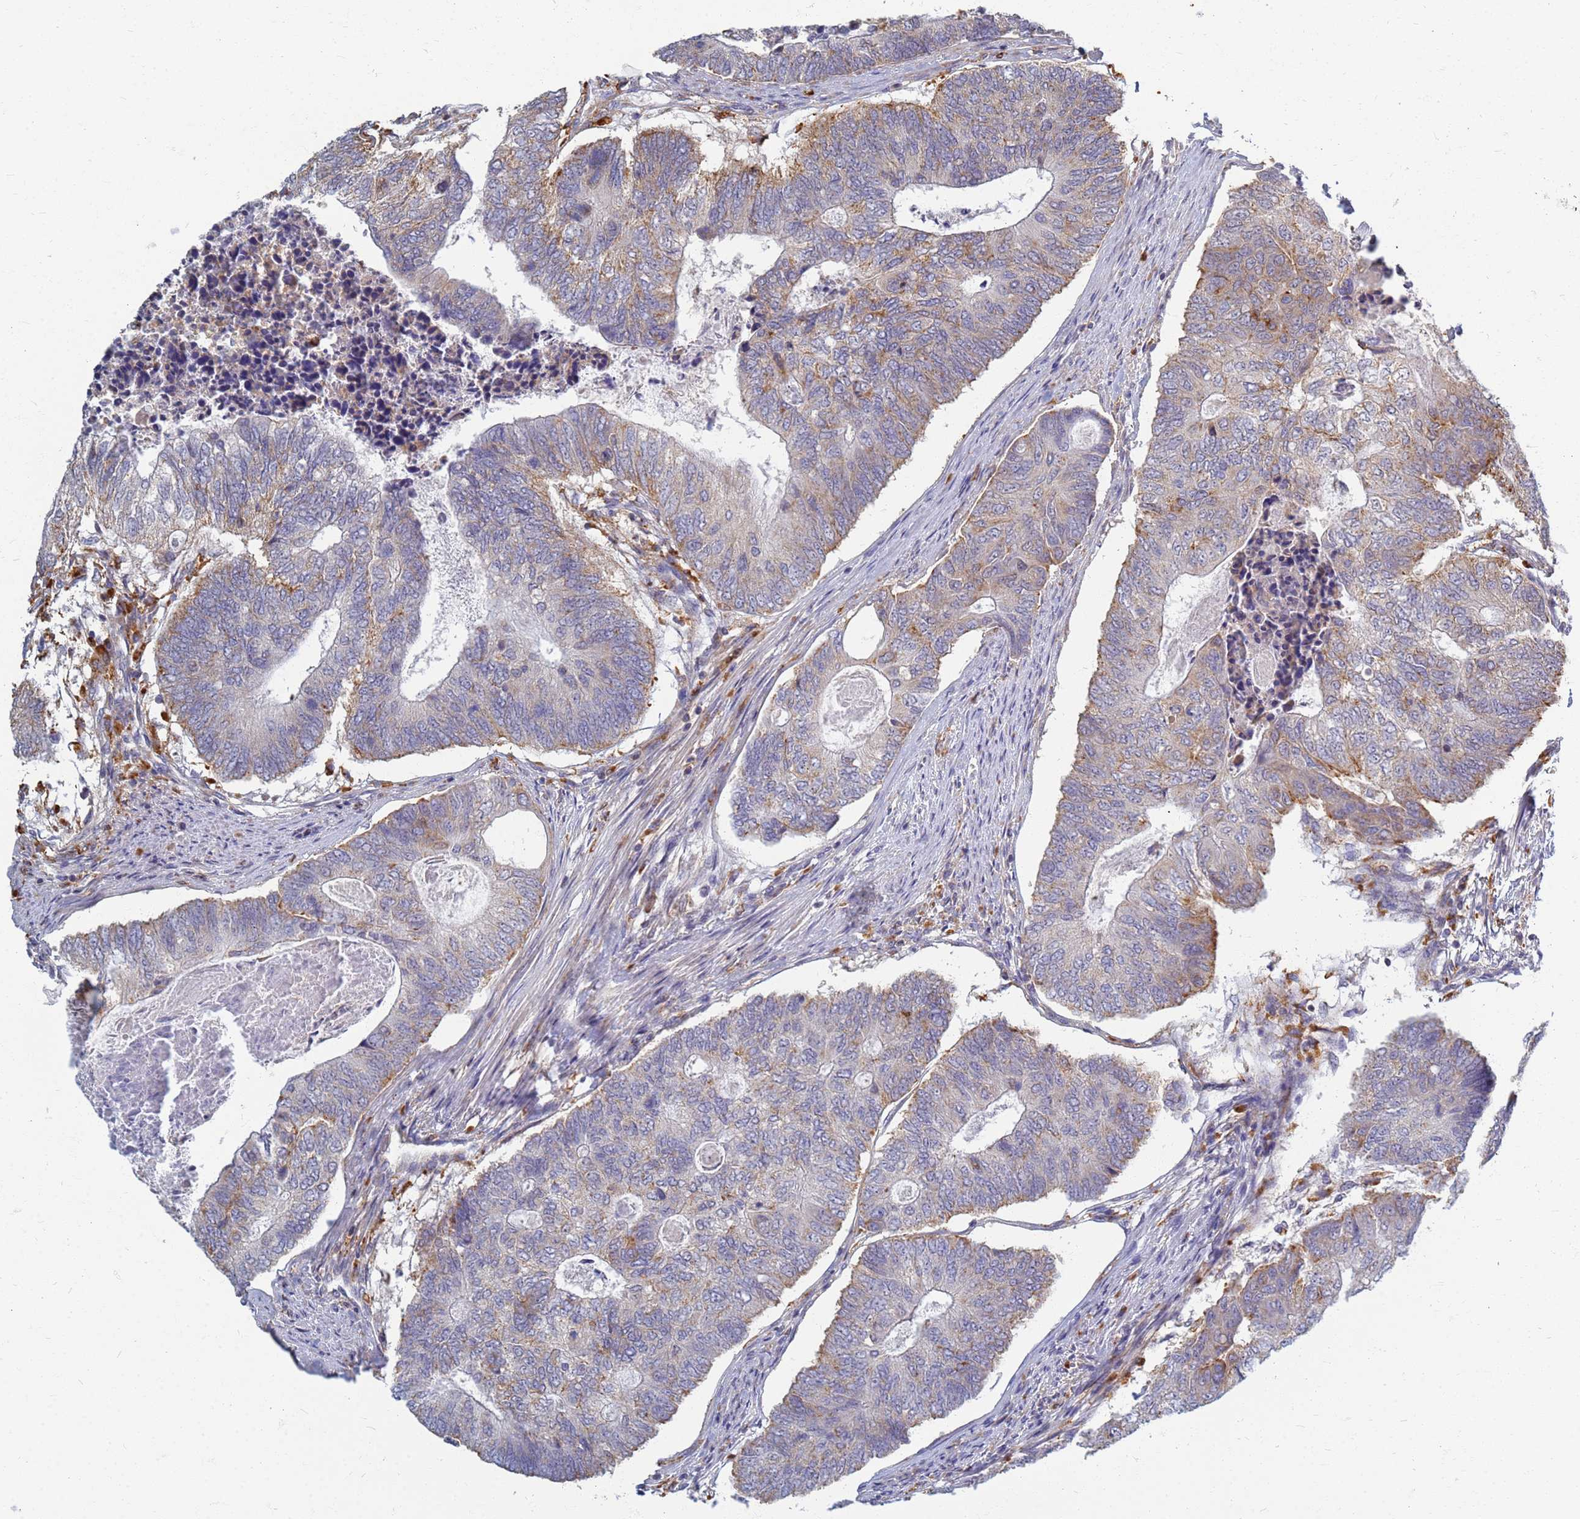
{"staining": {"intensity": "moderate", "quantity": "<25%", "location": "cytoplasmic/membranous"}, "tissue": "colorectal cancer", "cell_type": "Tumor cells", "image_type": "cancer", "snomed": [{"axis": "morphology", "description": "Adenocarcinoma, NOS"}, {"axis": "topography", "description": "Colon"}], "caption": "Colorectal adenocarcinoma stained with a protein marker displays moderate staining in tumor cells.", "gene": "ATP6V1E1", "patient": {"sex": "female", "age": 67}}